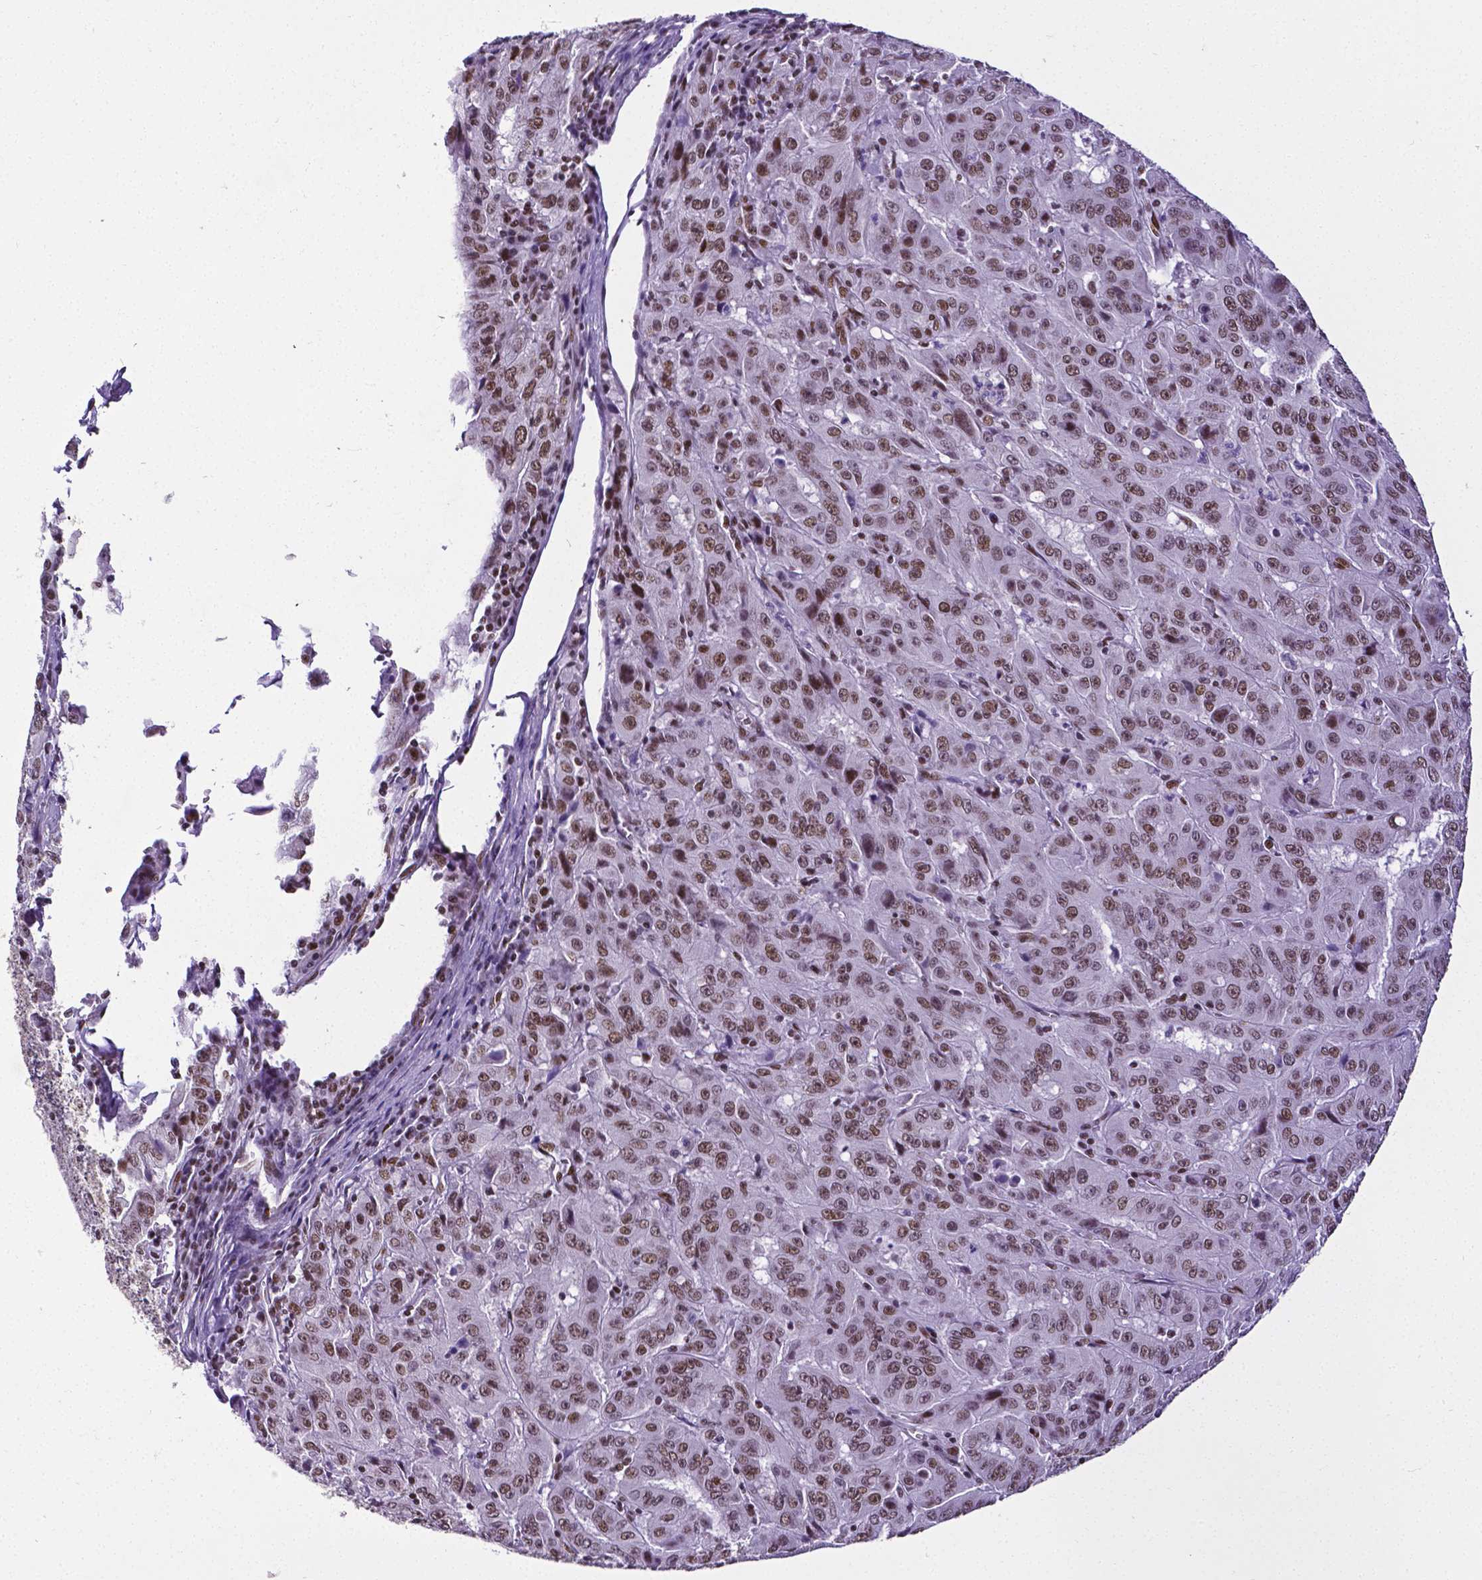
{"staining": {"intensity": "moderate", "quantity": ">75%", "location": "nuclear"}, "tissue": "pancreatic cancer", "cell_type": "Tumor cells", "image_type": "cancer", "snomed": [{"axis": "morphology", "description": "Adenocarcinoma, NOS"}, {"axis": "topography", "description": "Pancreas"}], "caption": "A histopathology image of adenocarcinoma (pancreatic) stained for a protein exhibits moderate nuclear brown staining in tumor cells. Immunohistochemistry stains the protein of interest in brown and the nuclei are stained blue.", "gene": "REST", "patient": {"sex": "male", "age": 63}}